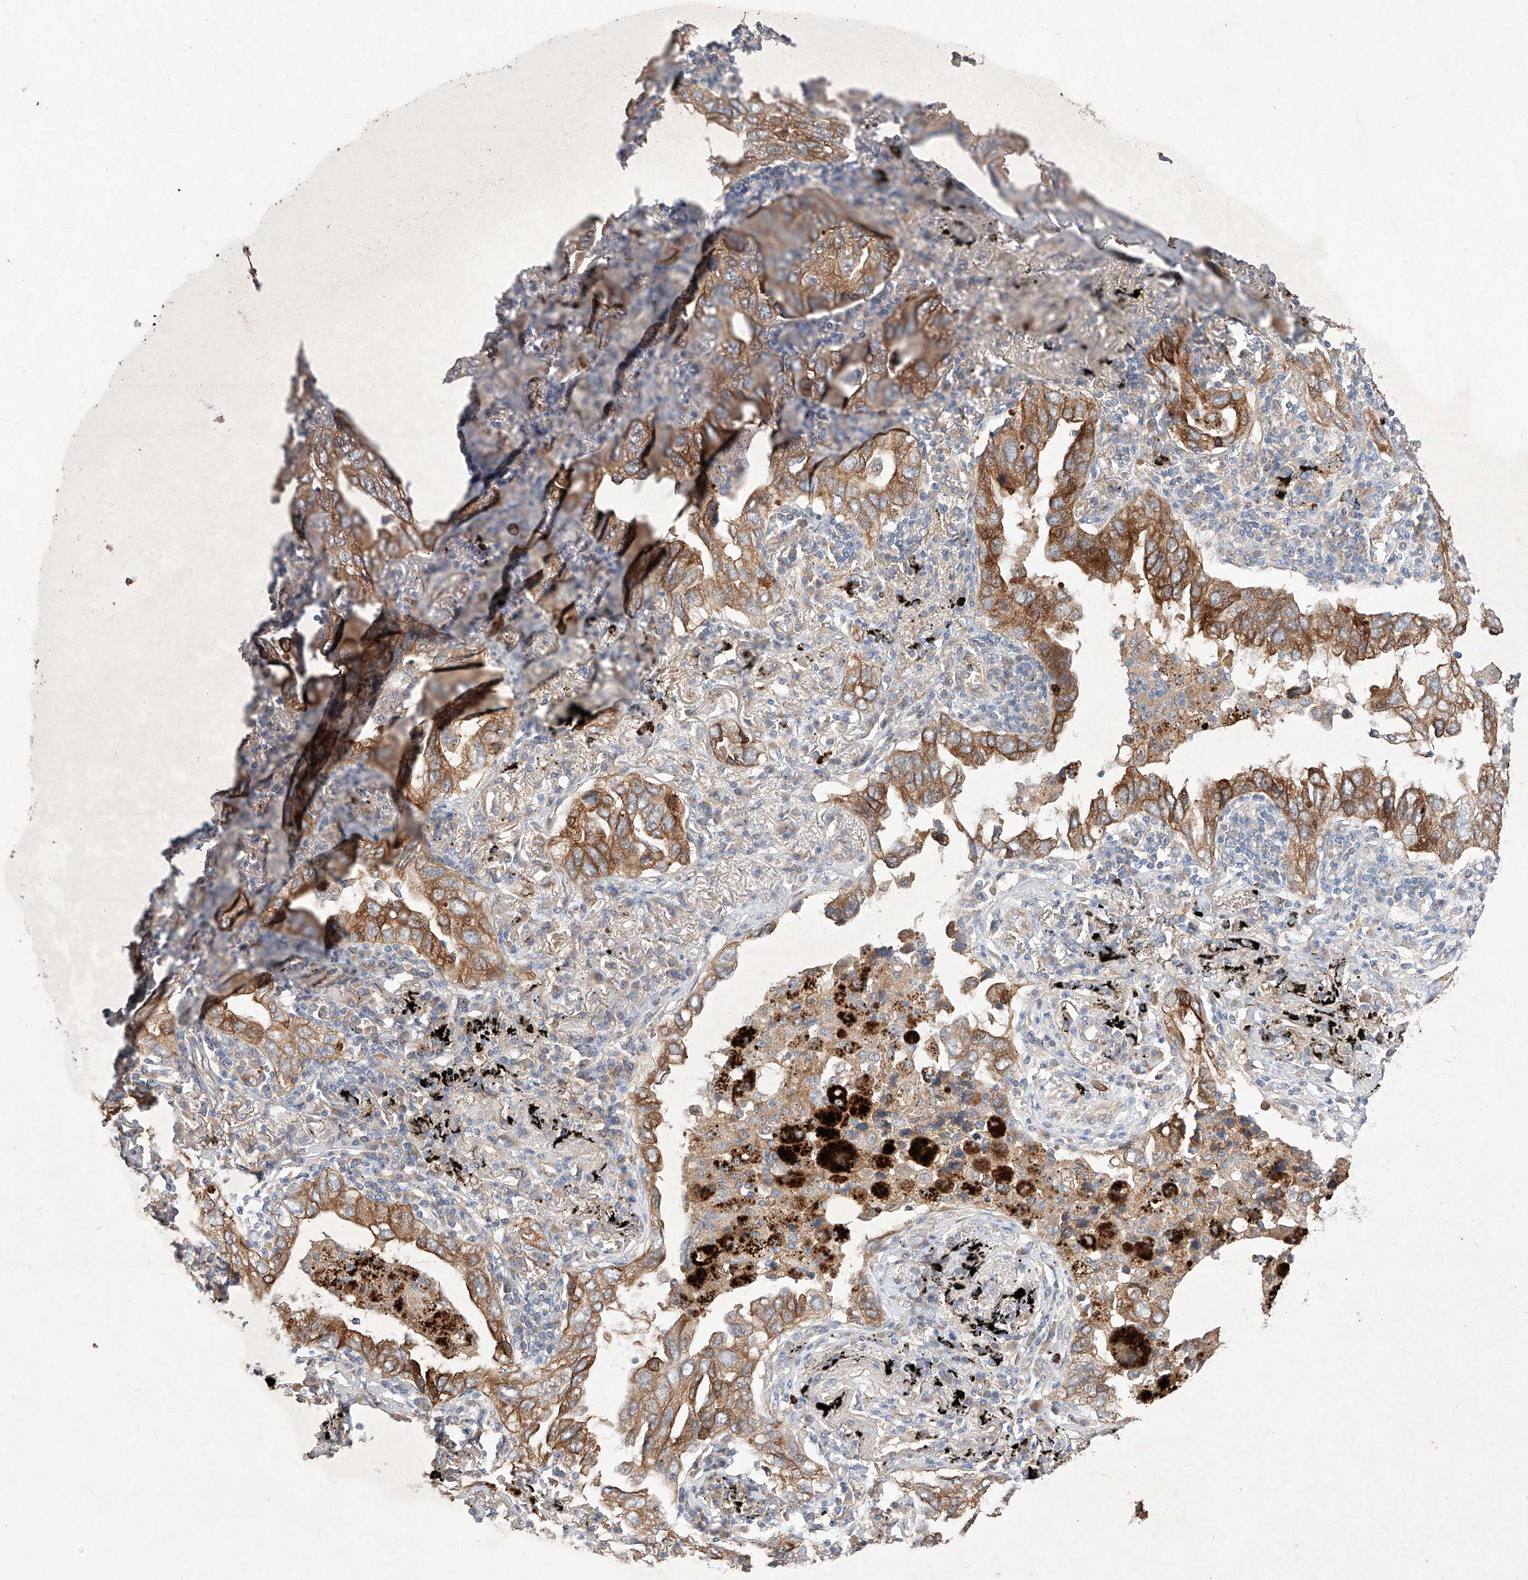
{"staining": {"intensity": "moderate", "quantity": ">75%", "location": "cytoplasmic/membranous"}, "tissue": "lung cancer", "cell_type": "Tumor cells", "image_type": "cancer", "snomed": [{"axis": "morphology", "description": "Adenocarcinoma, NOS"}, {"axis": "topography", "description": "Lung"}], "caption": "Moderate cytoplasmic/membranous expression for a protein is appreciated in approximately >75% of tumor cells of adenocarcinoma (lung) using immunohistochemistry (IHC).", "gene": "C6orf62", "patient": {"sex": "male", "age": 65}}